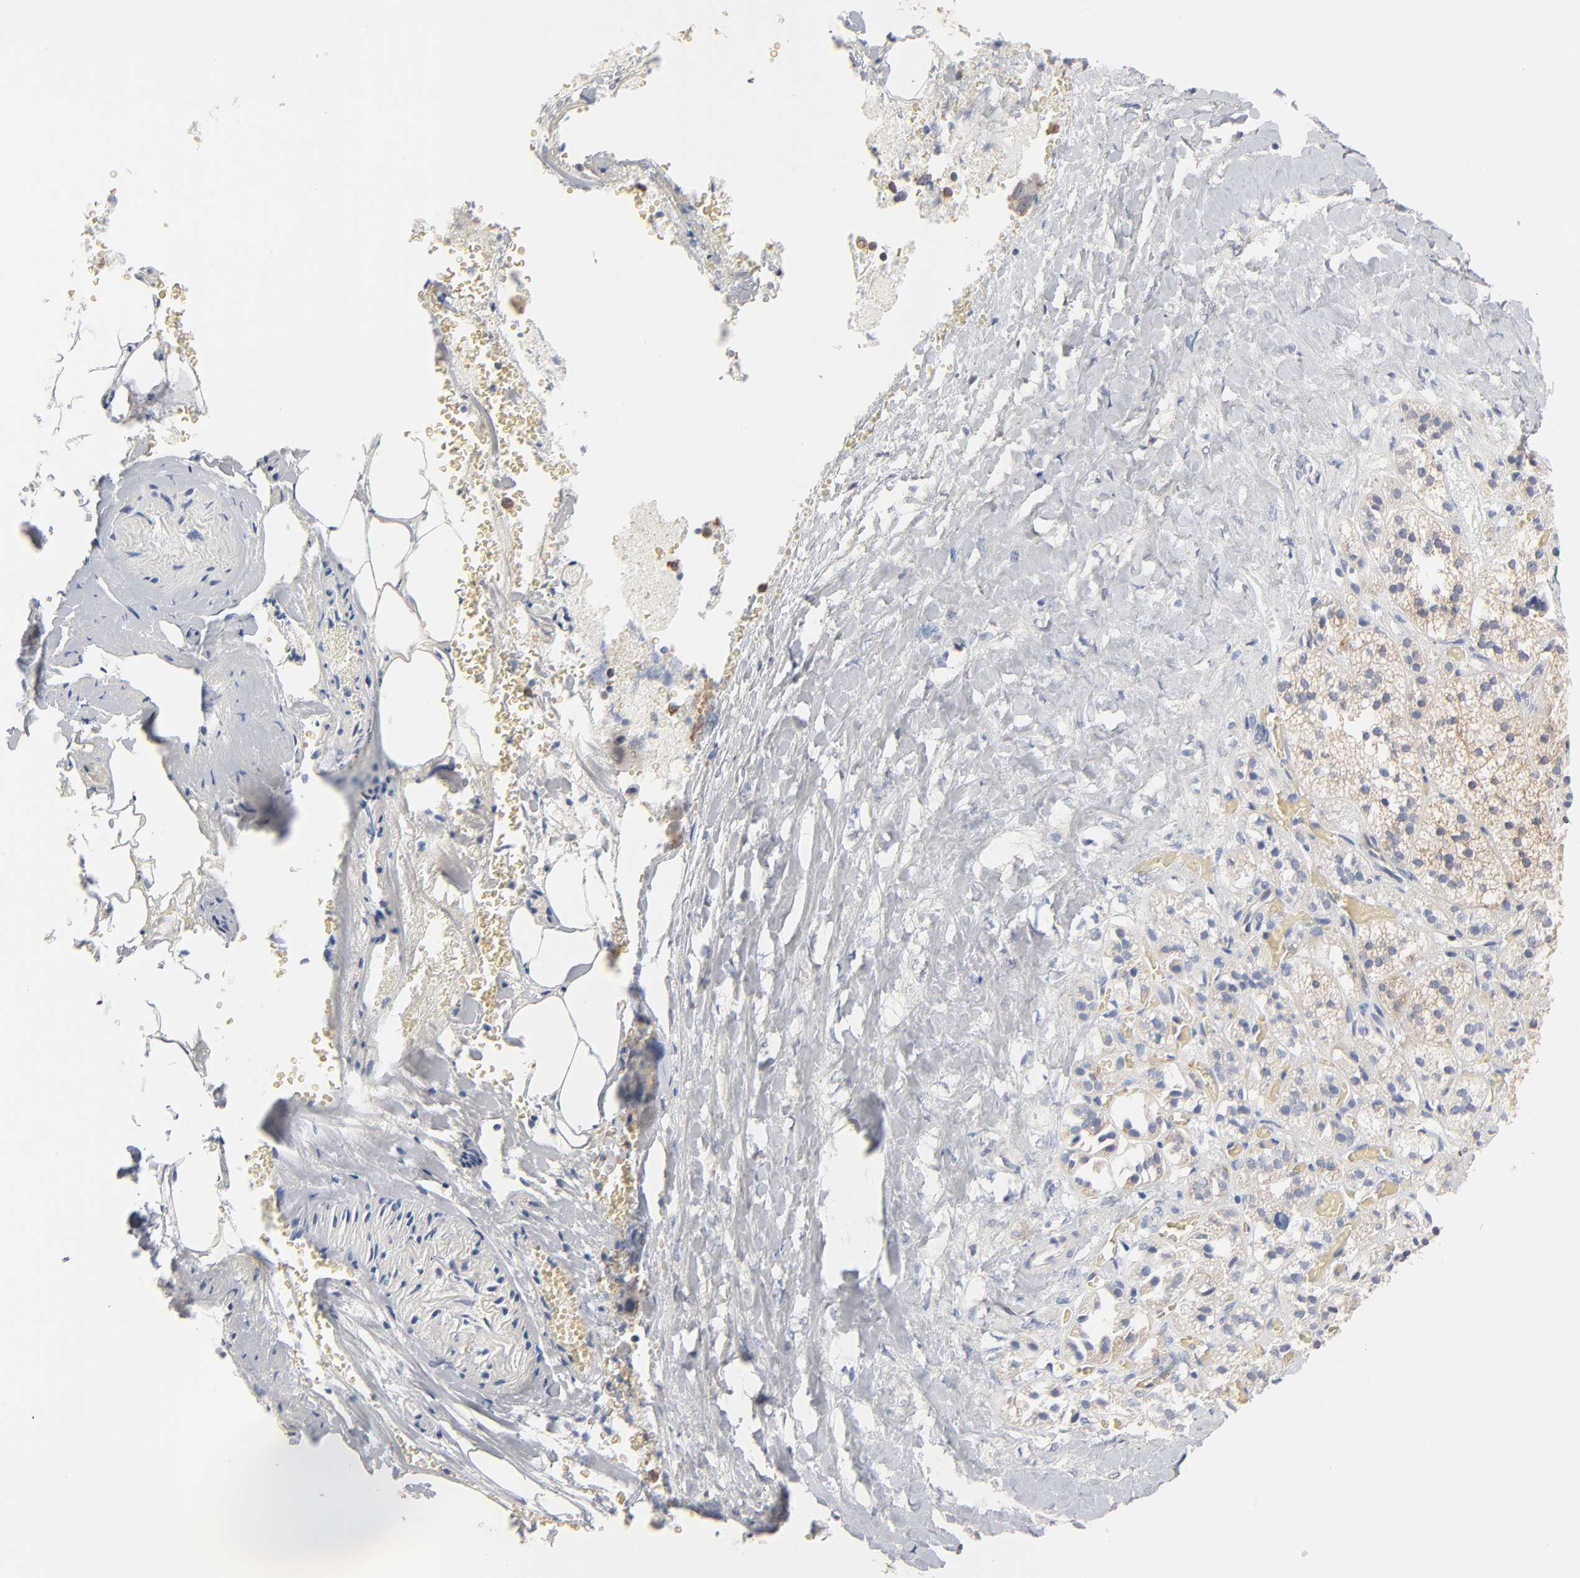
{"staining": {"intensity": "moderate", "quantity": "25%-75%", "location": "cytoplasmic/membranous"}, "tissue": "adrenal gland", "cell_type": "Glandular cells", "image_type": "normal", "snomed": [{"axis": "morphology", "description": "Normal tissue, NOS"}, {"axis": "topography", "description": "Adrenal gland"}], "caption": "Immunohistochemical staining of normal adrenal gland shows medium levels of moderate cytoplasmic/membranous positivity in about 25%-75% of glandular cells.", "gene": "ABCD4", "patient": {"sex": "female", "age": 71}}